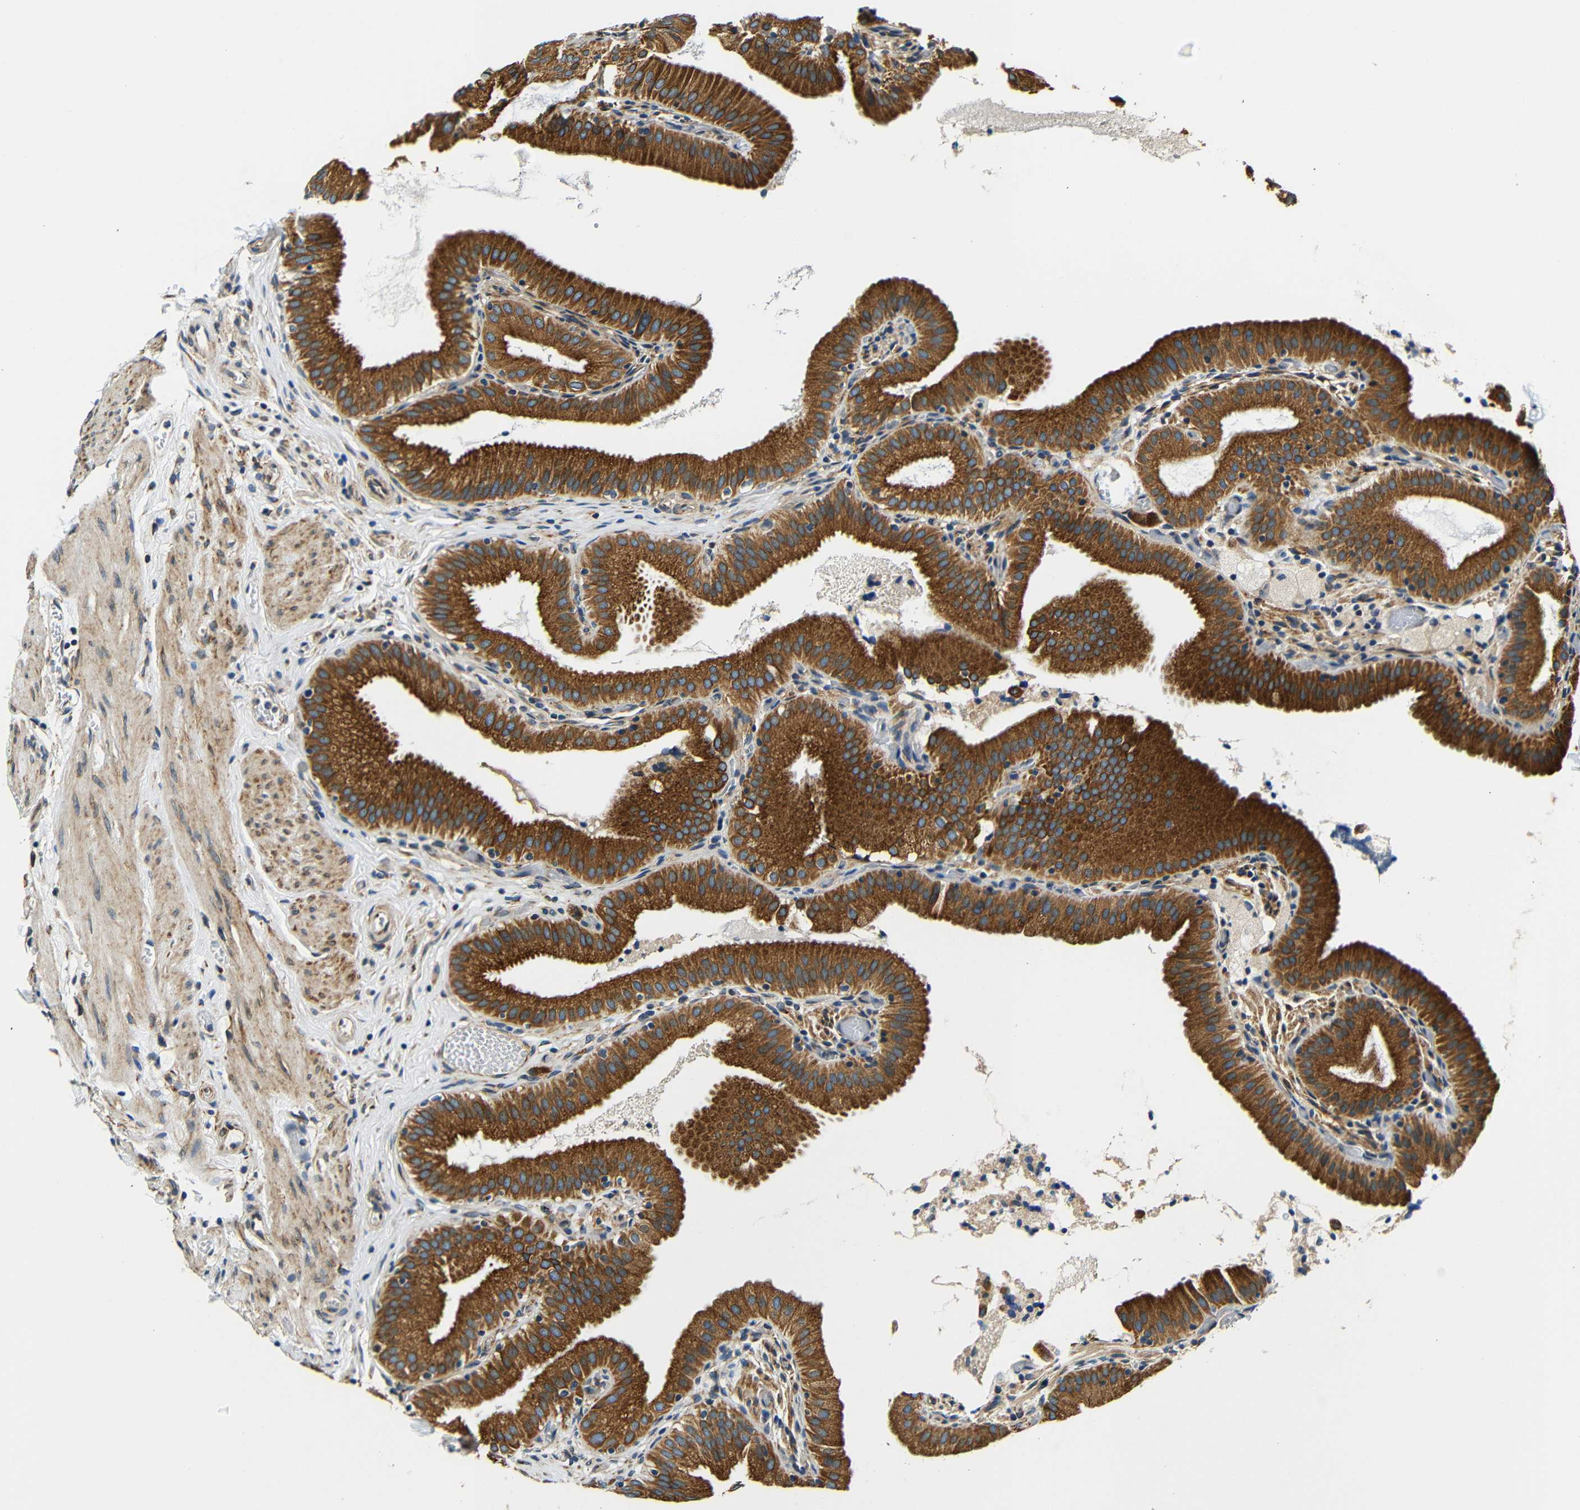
{"staining": {"intensity": "strong", "quantity": ">75%", "location": "cytoplasmic/membranous"}, "tissue": "gallbladder", "cell_type": "Glandular cells", "image_type": "normal", "snomed": [{"axis": "morphology", "description": "Normal tissue, NOS"}, {"axis": "topography", "description": "Gallbladder"}], "caption": "Strong cytoplasmic/membranous positivity for a protein is appreciated in approximately >75% of glandular cells of benign gallbladder using immunohistochemistry (IHC).", "gene": "VAPB", "patient": {"sex": "male", "age": 54}}